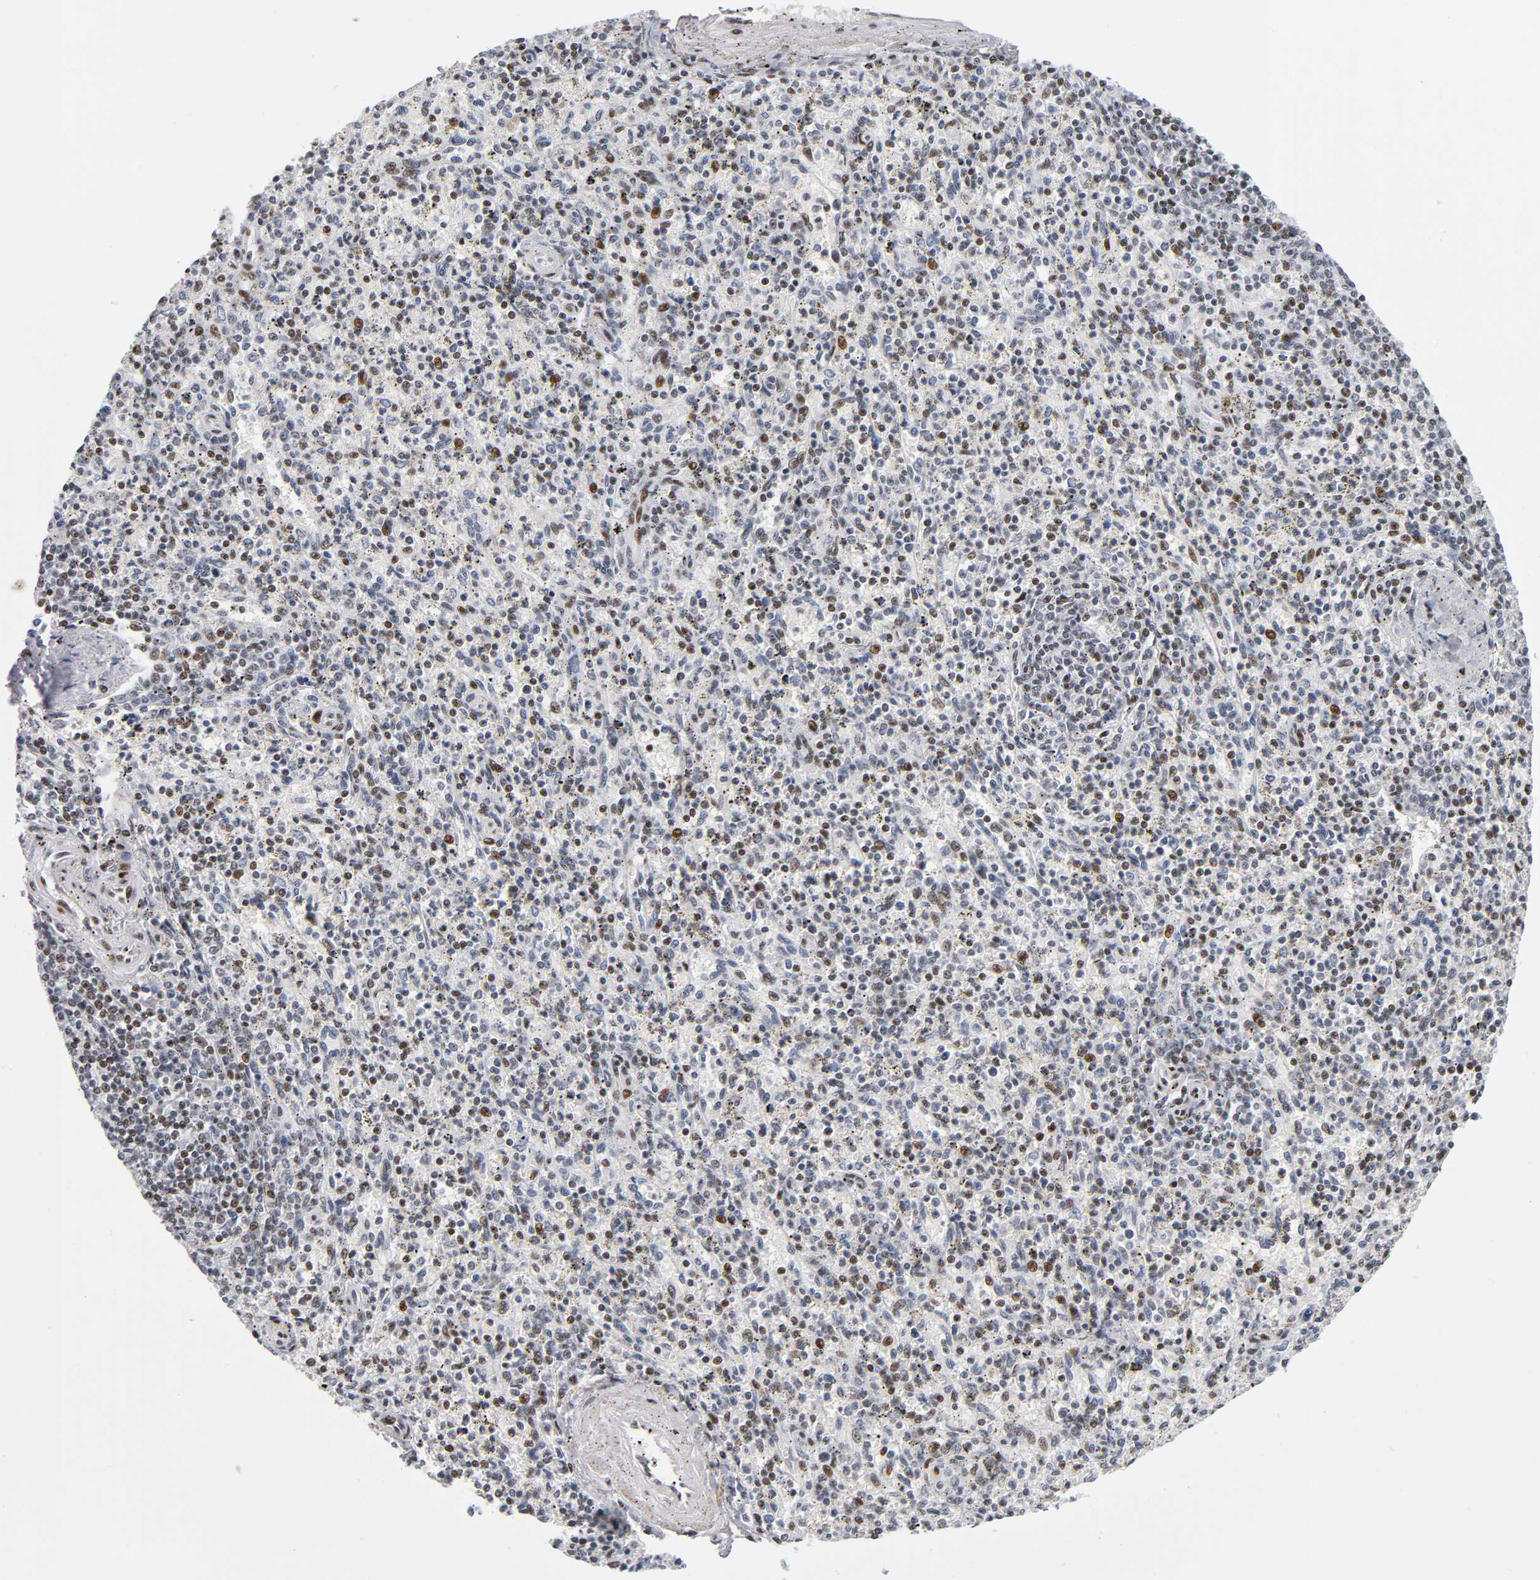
{"staining": {"intensity": "moderate", "quantity": "25%-75%", "location": "nuclear"}, "tissue": "spleen", "cell_type": "Cells in red pulp", "image_type": "normal", "snomed": [{"axis": "morphology", "description": "Normal tissue, NOS"}, {"axis": "topography", "description": "Spleen"}], "caption": "Immunohistochemical staining of normal spleen displays moderate nuclear protein staining in about 25%-75% of cells in red pulp.", "gene": "SP3", "patient": {"sex": "male", "age": 72}}